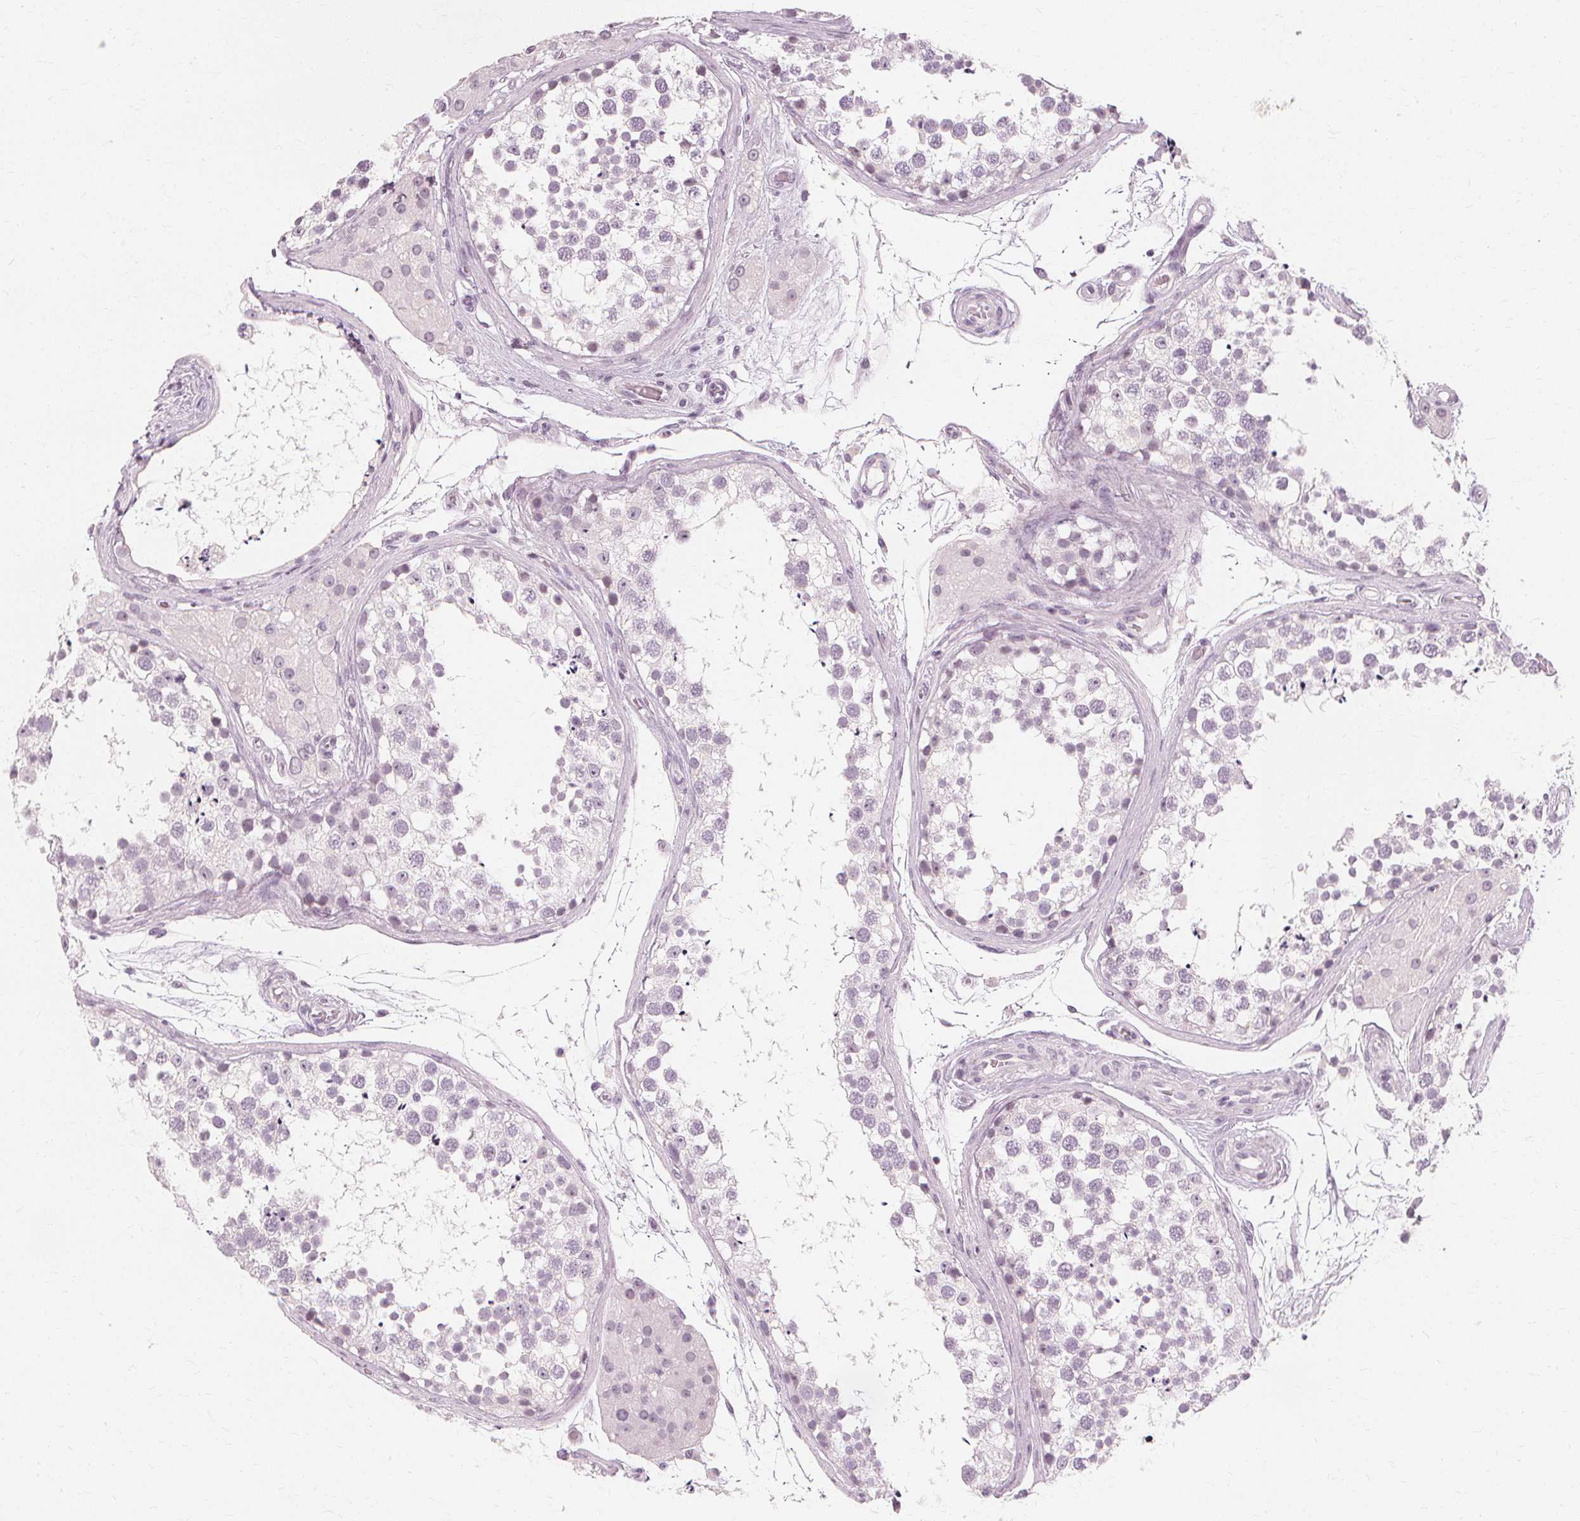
{"staining": {"intensity": "negative", "quantity": "none", "location": "none"}, "tissue": "testis", "cell_type": "Cells in seminiferous ducts", "image_type": "normal", "snomed": [{"axis": "morphology", "description": "Normal tissue, NOS"}, {"axis": "morphology", "description": "Seminoma, NOS"}, {"axis": "topography", "description": "Testis"}], "caption": "This is a photomicrograph of immunohistochemistry (IHC) staining of normal testis, which shows no staining in cells in seminiferous ducts.", "gene": "NXPE1", "patient": {"sex": "male", "age": 65}}